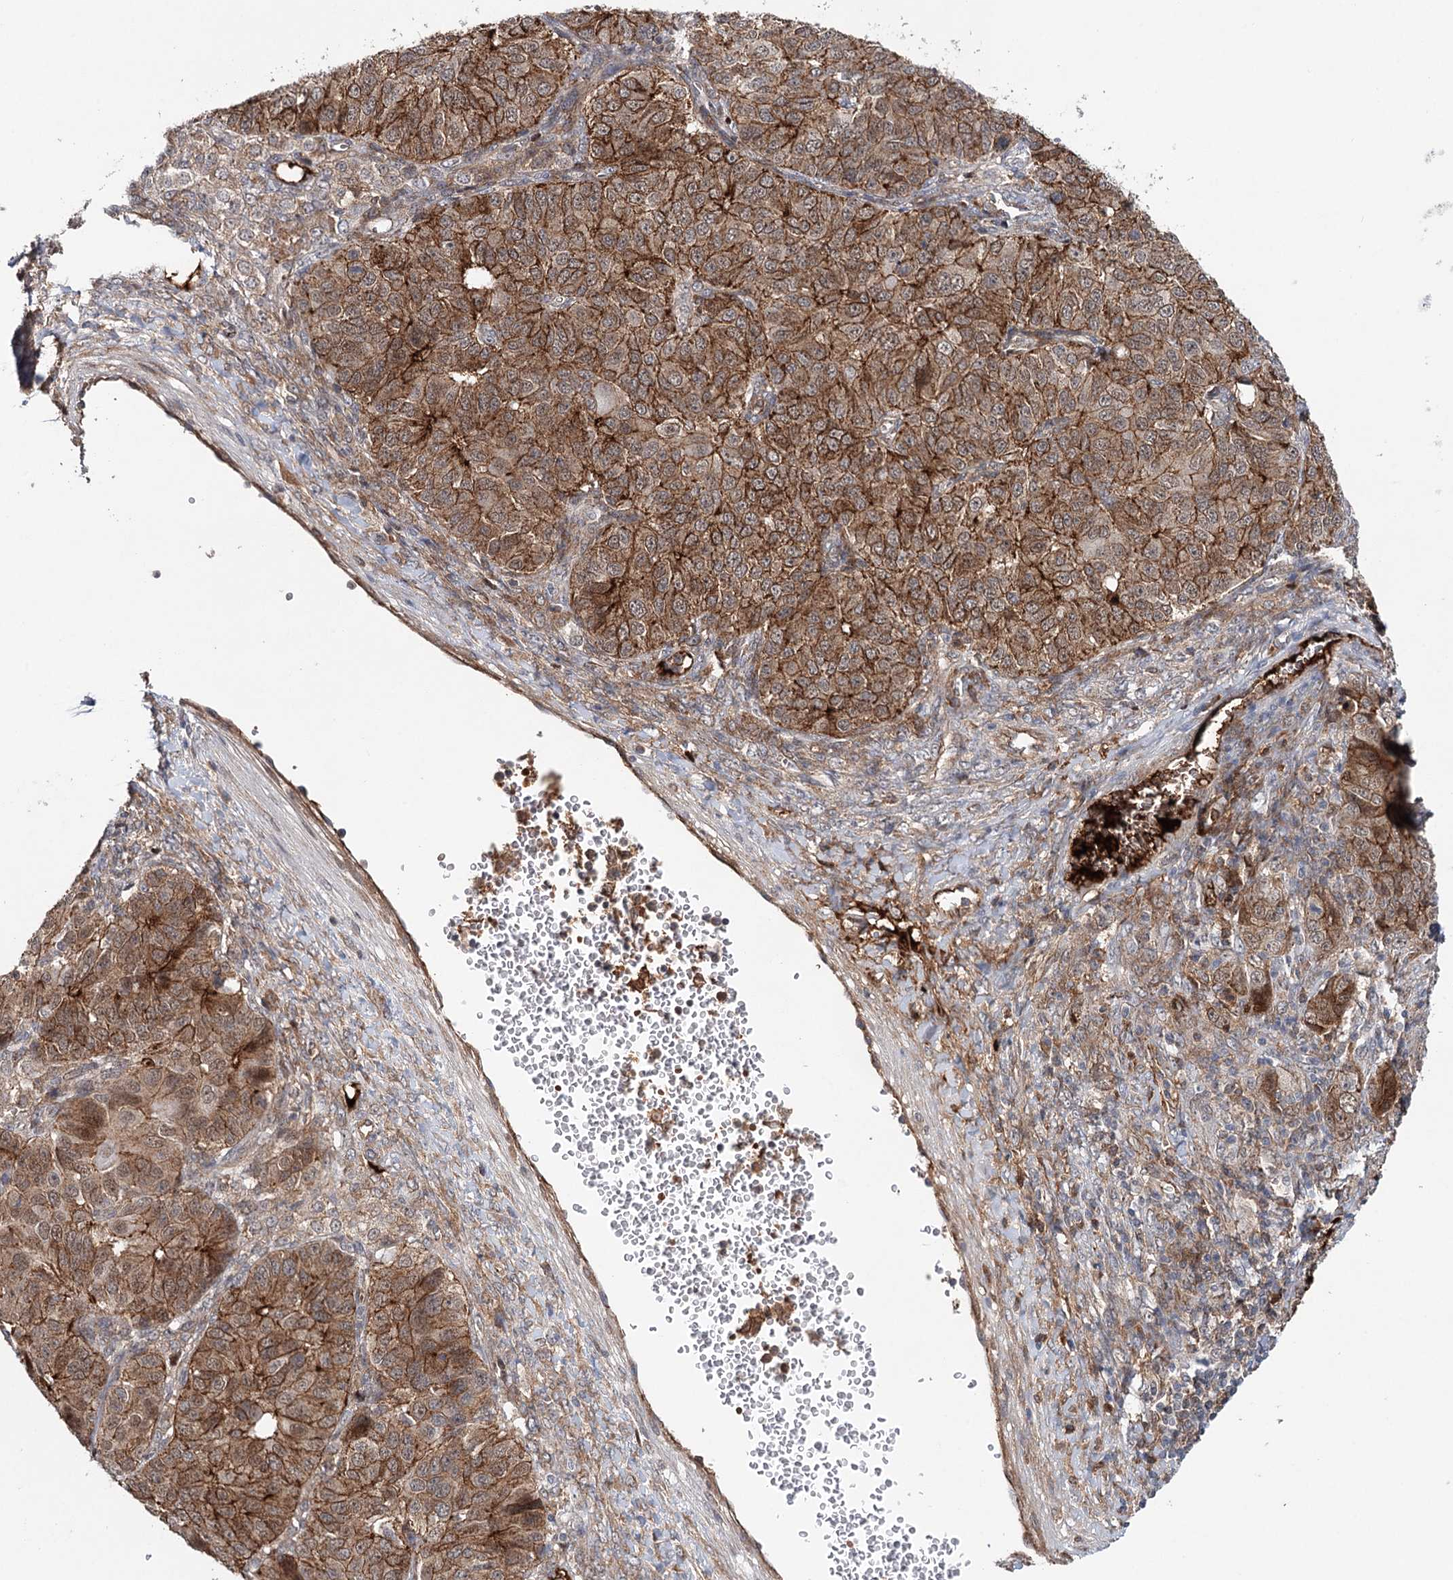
{"staining": {"intensity": "moderate", "quantity": ">75%", "location": "cytoplasmic/membranous"}, "tissue": "ovarian cancer", "cell_type": "Tumor cells", "image_type": "cancer", "snomed": [{"axis": "morphology", "description": "Carcinoma, endometroid"}, {"axis": "topography", "description": "Ovary"}], "caption": "Human ovarian cancer stained with a brown dye displays moderate cytoplasmic/membranous positive expression in about >75% of tumor cells.", "gene": "PKP4", "patient": {"sex": "female", "age": 51}}